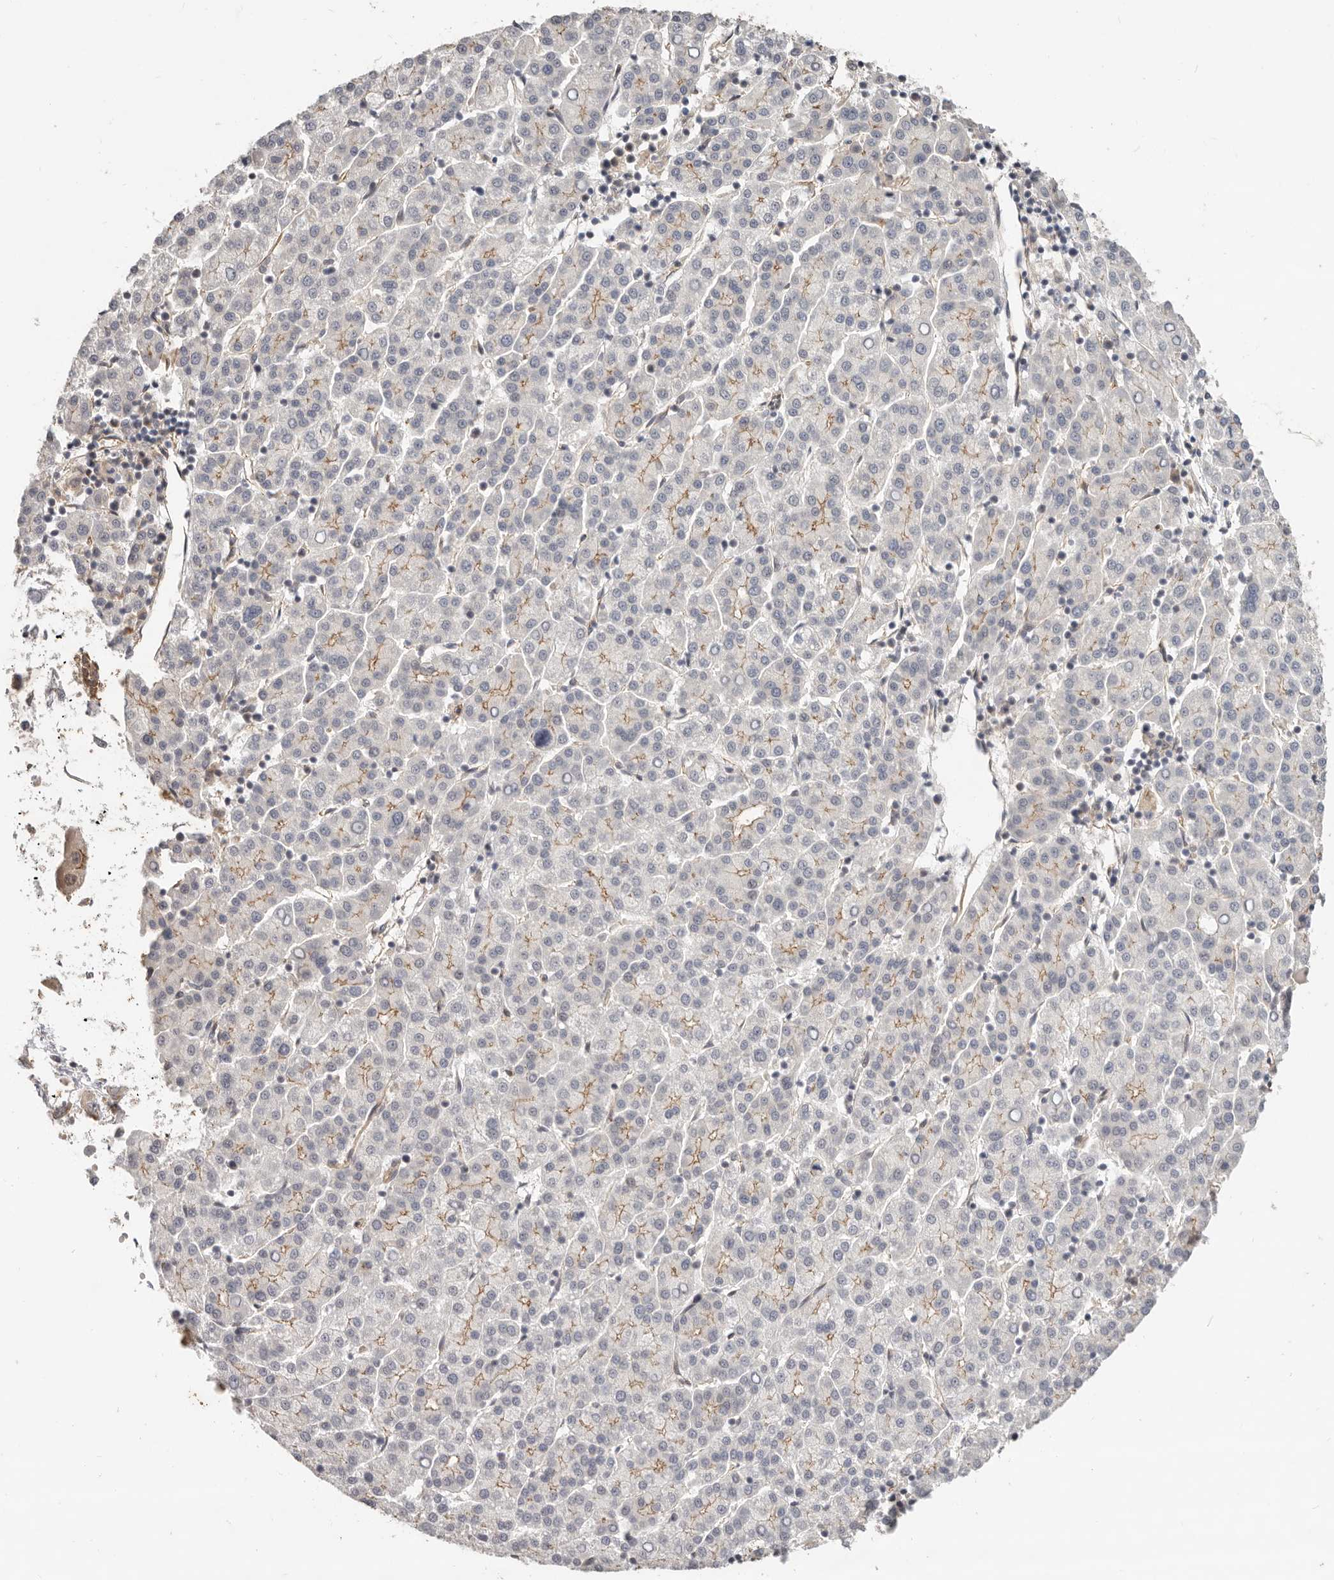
{"staining": {"intensity": "moderate", "quantity": "<25%", "location": "cytoplasmic/membranous"}, "tissue": "liver cancer", "cell_type": "Tumor cells", "image_type": "cancer", "snomed": [{"axis": "morphology", "description": "Carcinoma, Hepatocellular, NOS"}, {"axis": "topography", "description": "Liver"}], "caption": "Hepatocellular carcinoma (liver) stained with DAB IHC demonstrates low levels of moderate cytoplasmic/membranous staining in about <25% of tumor cells.", "gene": "USP49", "patient": {"sex": "female", "age": 58}}